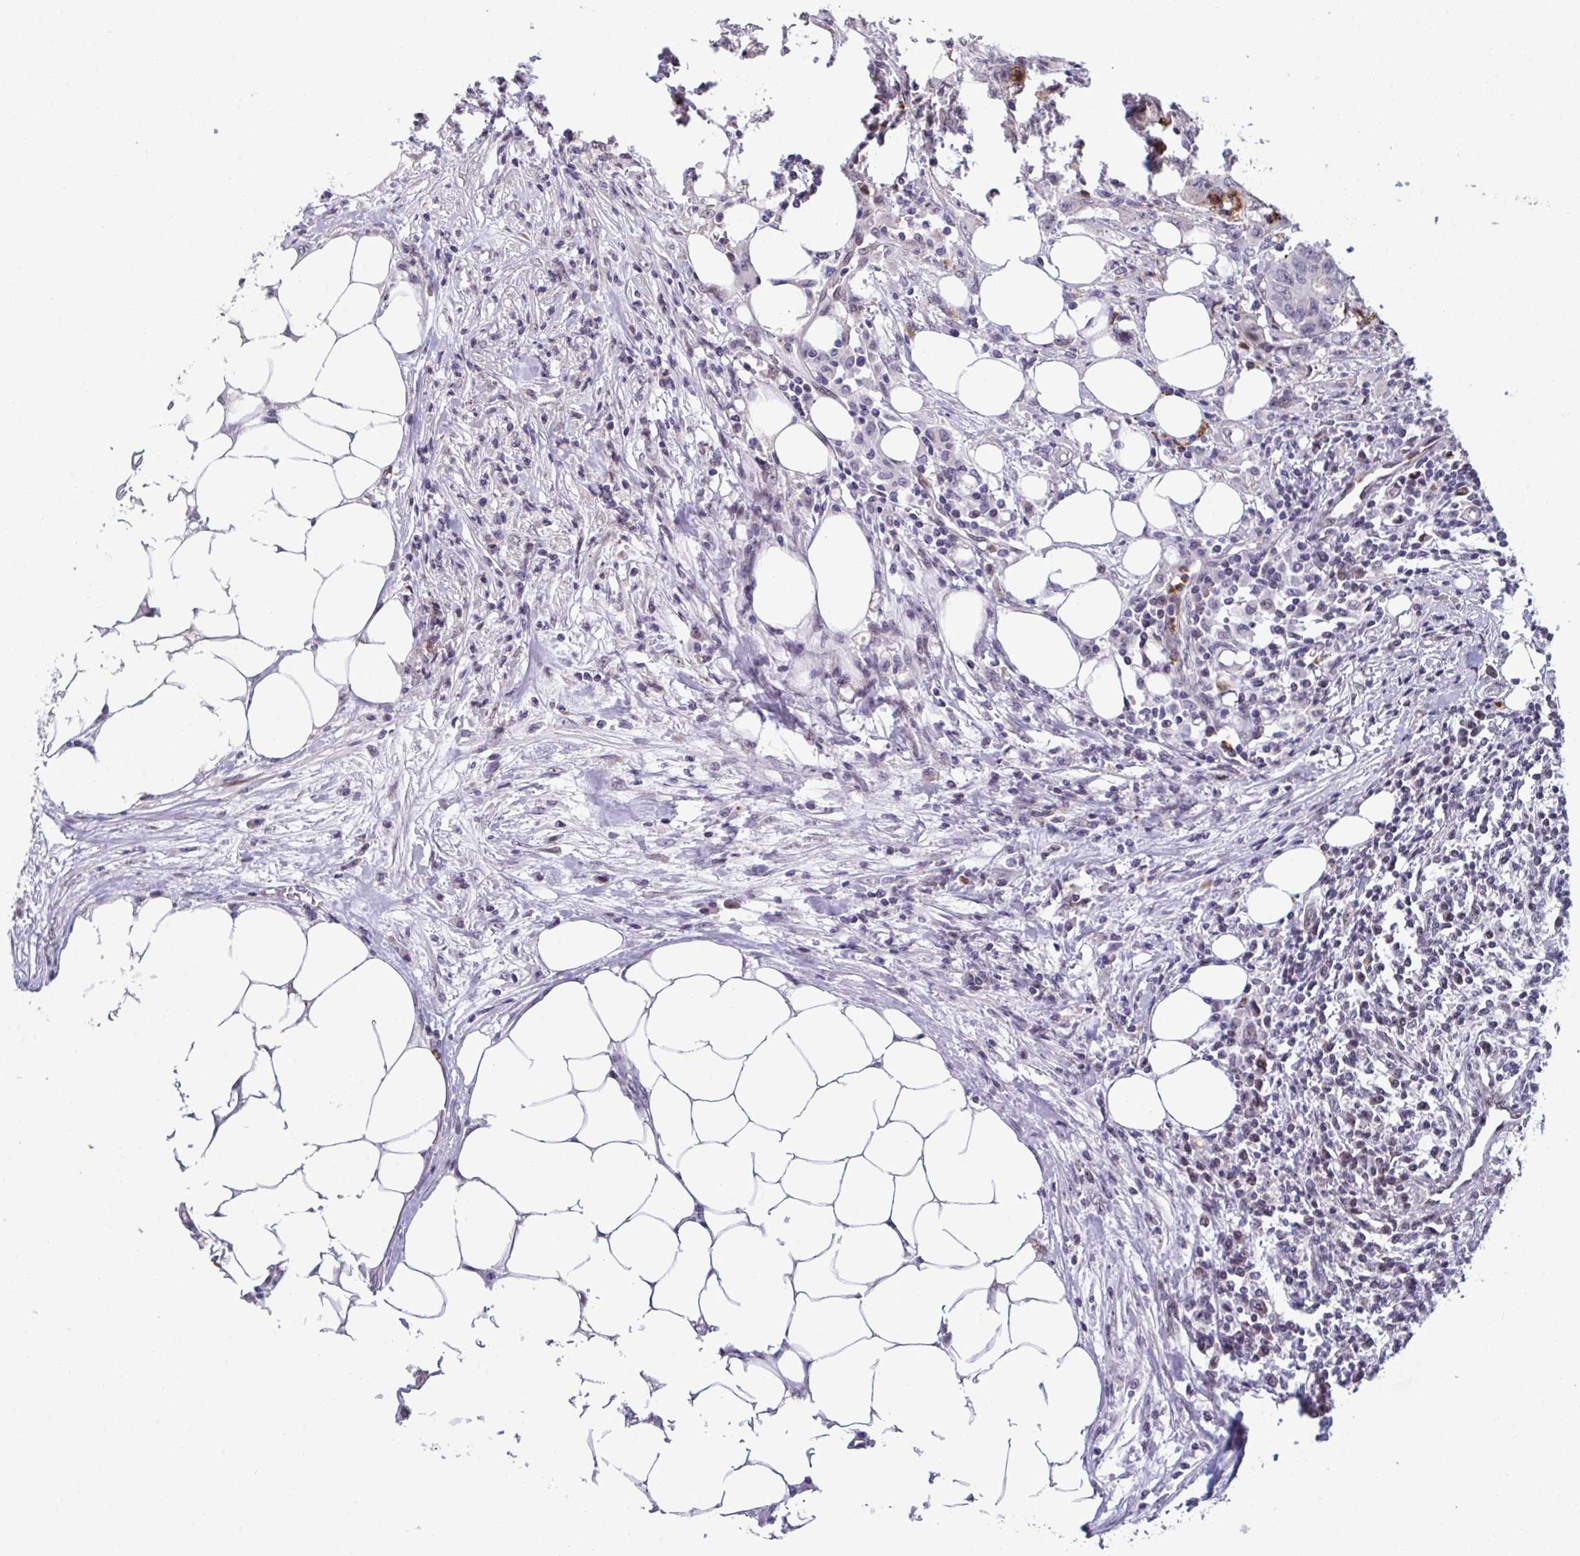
{"staining": {"intensity": "moderate", "quantity": "<25%", "location": "cytoplasmic/membranous,nuclear"}, "tissue": "colorectal cancer", "cell_type": "Tumor cells", "image_type": "cancer", "snomed": [{"axis": "morphology", "description": "Adenocarcinoma, NOS"}, {"axis": "topography", "description": "Colon"}], "caption": "Colorectal adenocarcinoma tissue exhibits moderate cytoplasmic/membranous and nuclear expression in approximately <25% of tumor cells, visualized by immunohistochemistry.", "gene": "PELI2", "patient": {"sex": "male", "age": 71}}